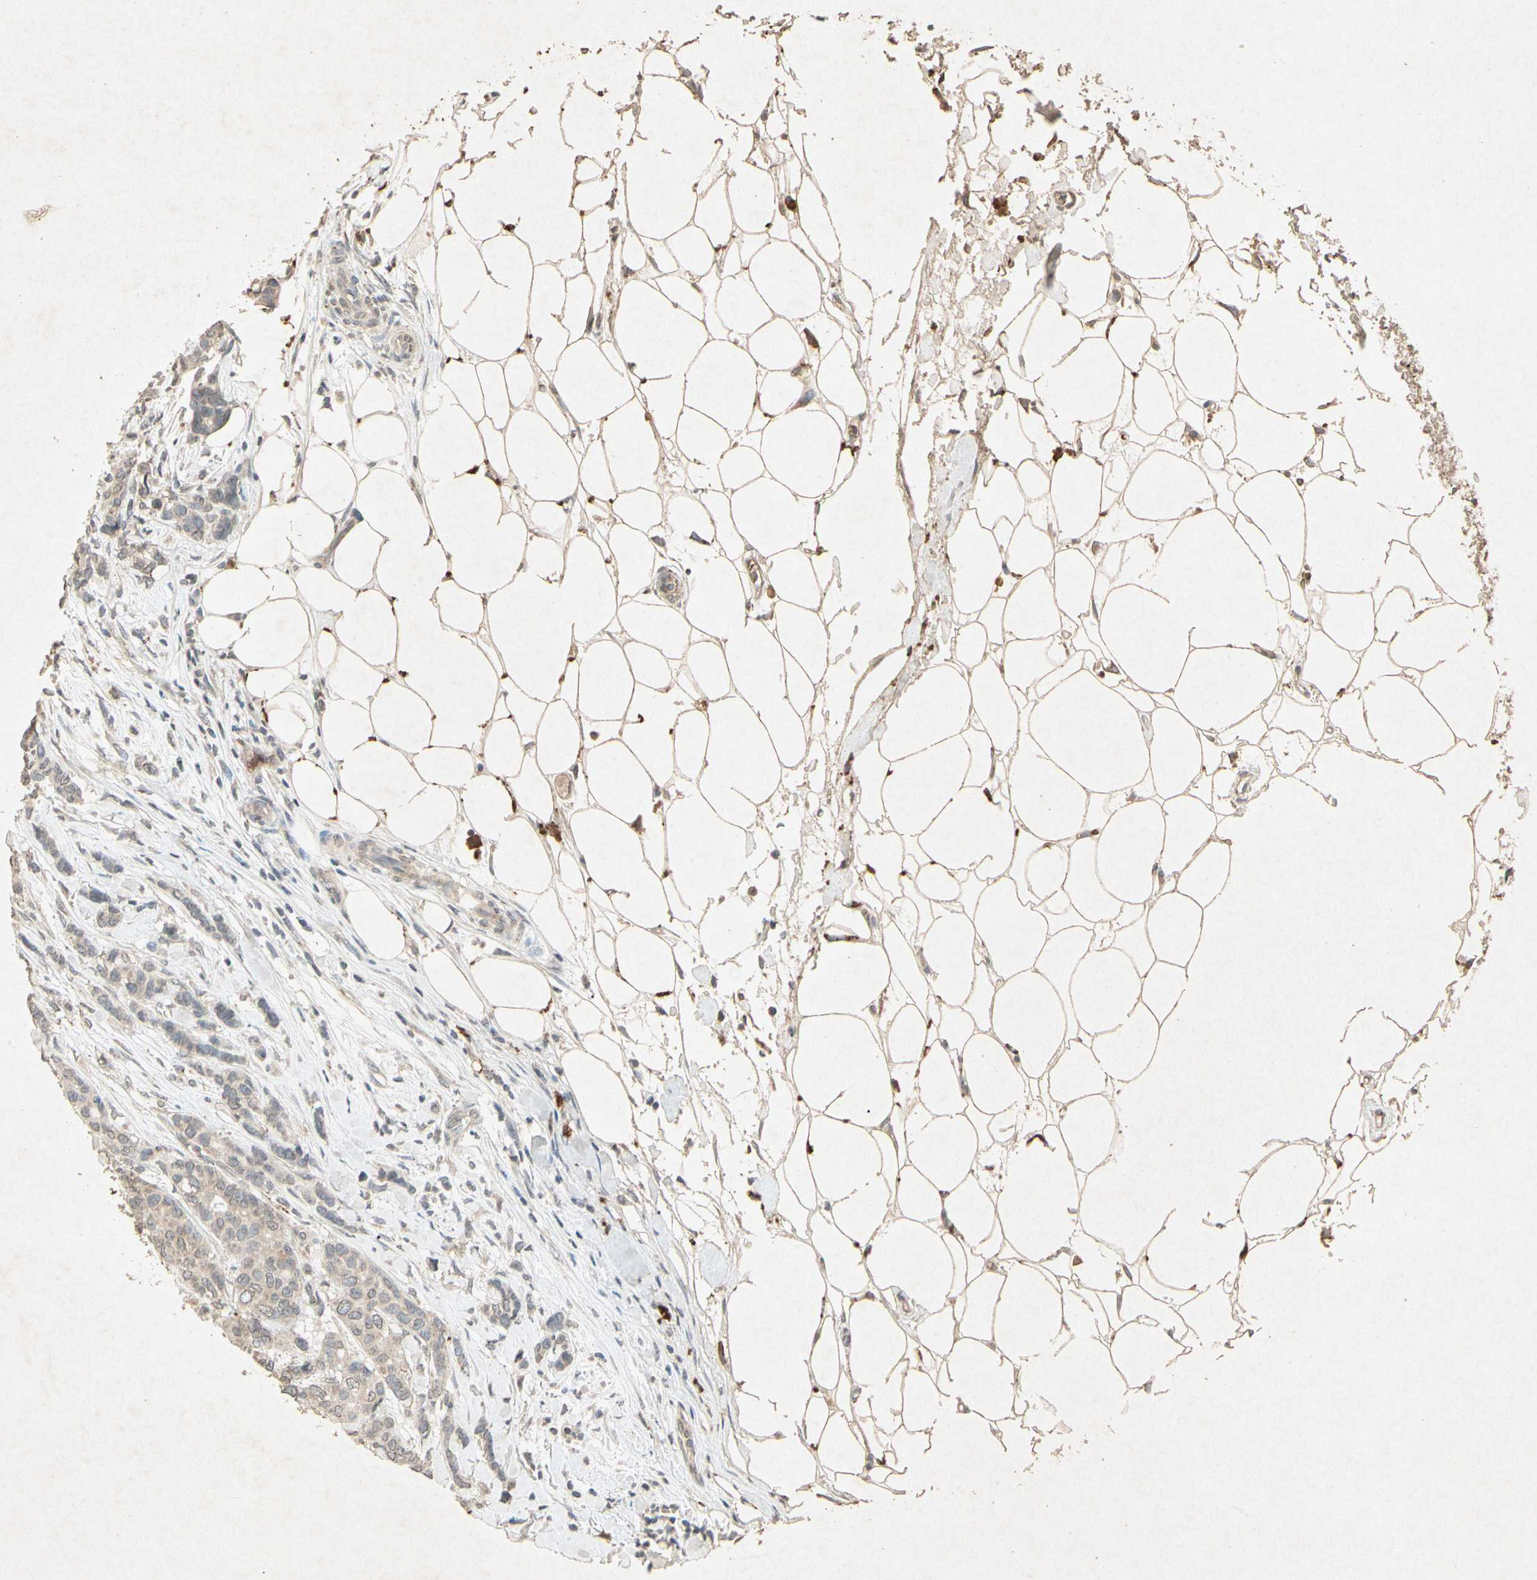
{"staining": {"intensity": "weak", "quantity": "25%-75%", "location": "cytoplasmic/membranous"}, "tissue": "breast cancer", "cell_type": "Tumor cells", "image_type": "cancer", "snomed": [{"axis": "morphology", "description": "Duct carcinoma"}, {"axis": "topography", "description": "Breast"}], "caption": "The immunohistochemical stain shows weak cytoplasmic/membranous expression in tumor cells of invasive ductal carcinoma (breast) tissue. (Brightfield microscopy of DAB IHC at high magnification).", "gene": "MSRB1", "patient": {"sex": "female", "age": 87}}